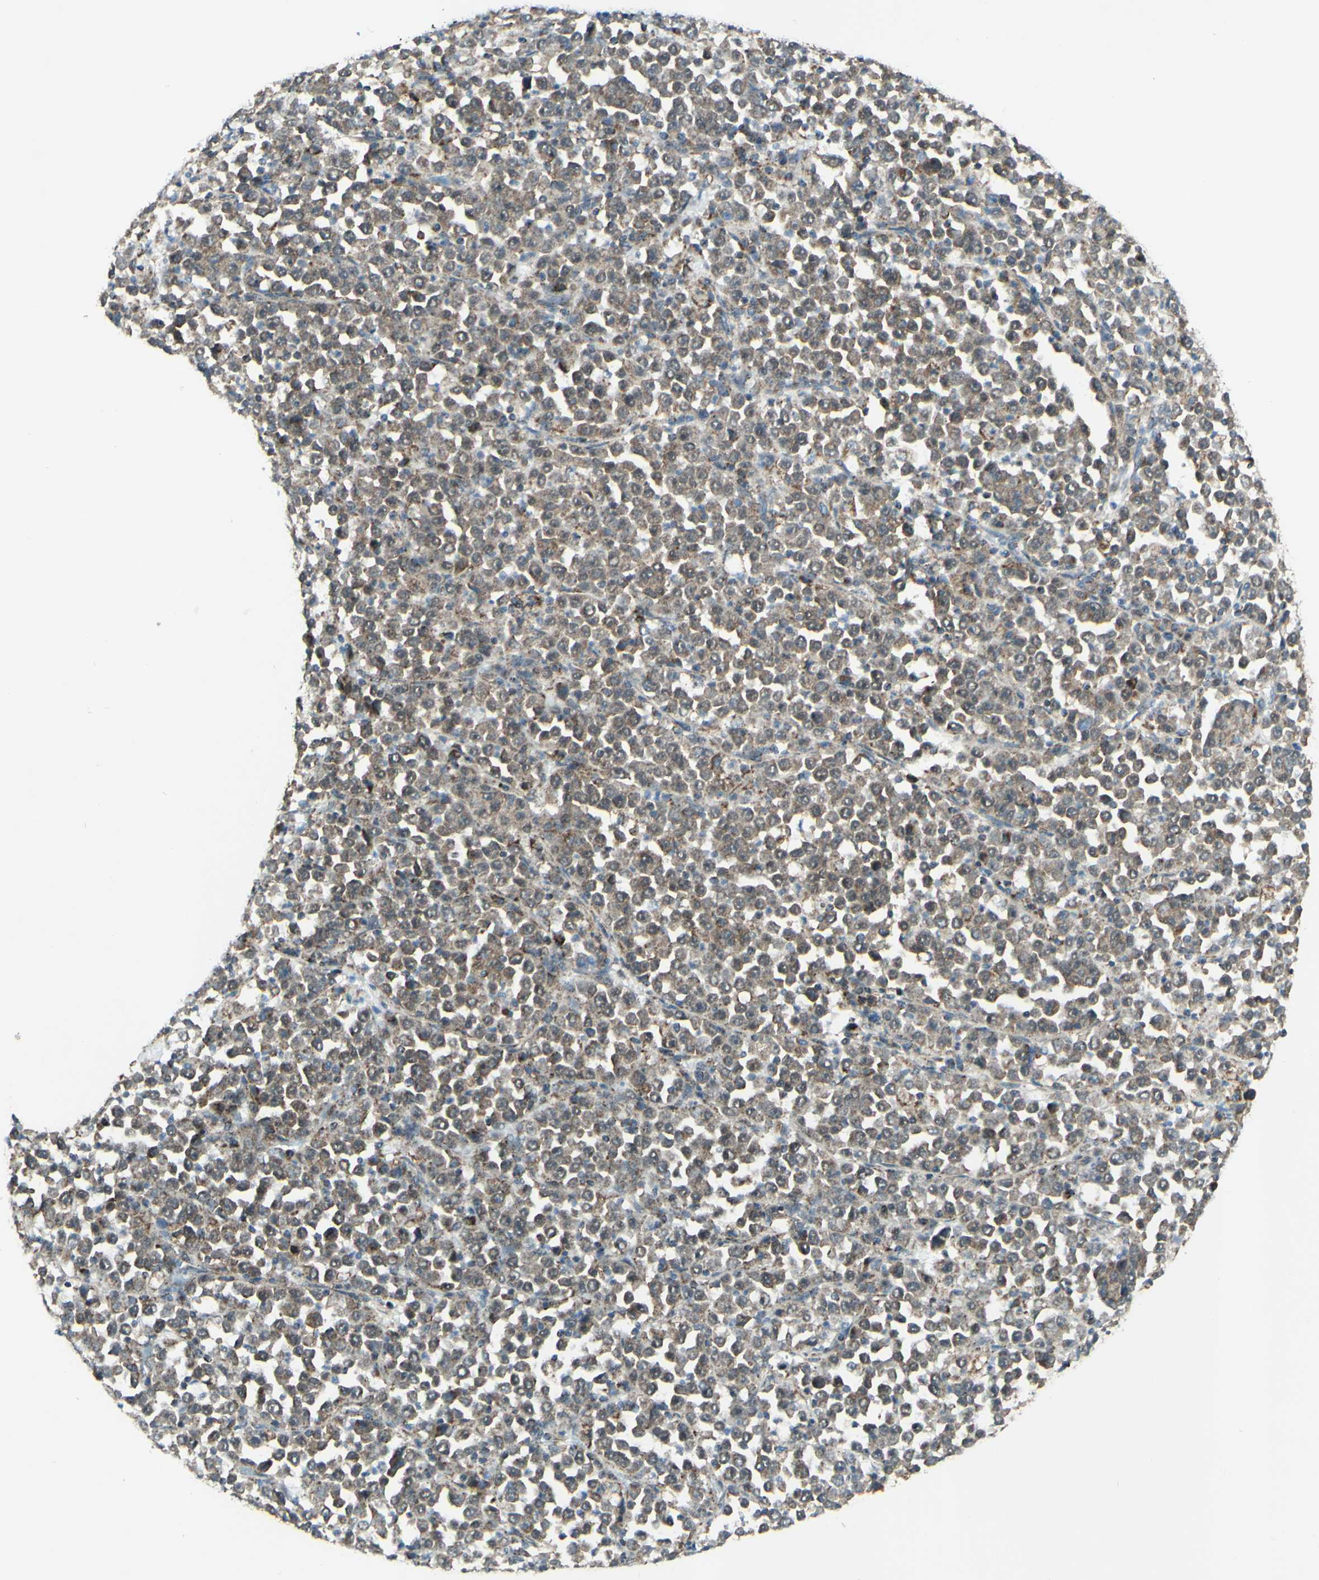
{"staining": {"intensity": "weak", "quantity": ">75%", "location": "cytoplasmic/membranous"}, "tissue": "stomach cancer", "cell_type": "Tumor cells", "image_type": "cancer", "snomed": [{"axis": "morphology", "description": "Normal tissue, NOS"}, {"axis": "morphology", "description": "Adenocarcinoma, NOS"}, {"axis": "topography", "description": "Stomach, upper"}, {"axis": "topography", "description": "Stomach"}], "caption": "Protein expression analysis of human stomach cancer (adenocarcinoma) reveals weak cytoplasmic/membranous expression in approximately >75% of tumor cells. Immunohistochemistry (ihc) stains the protein in brown and the nuclei are stained blue.", "gene": "DHRS3", "patient": {"sex": "male", "age": 59}}